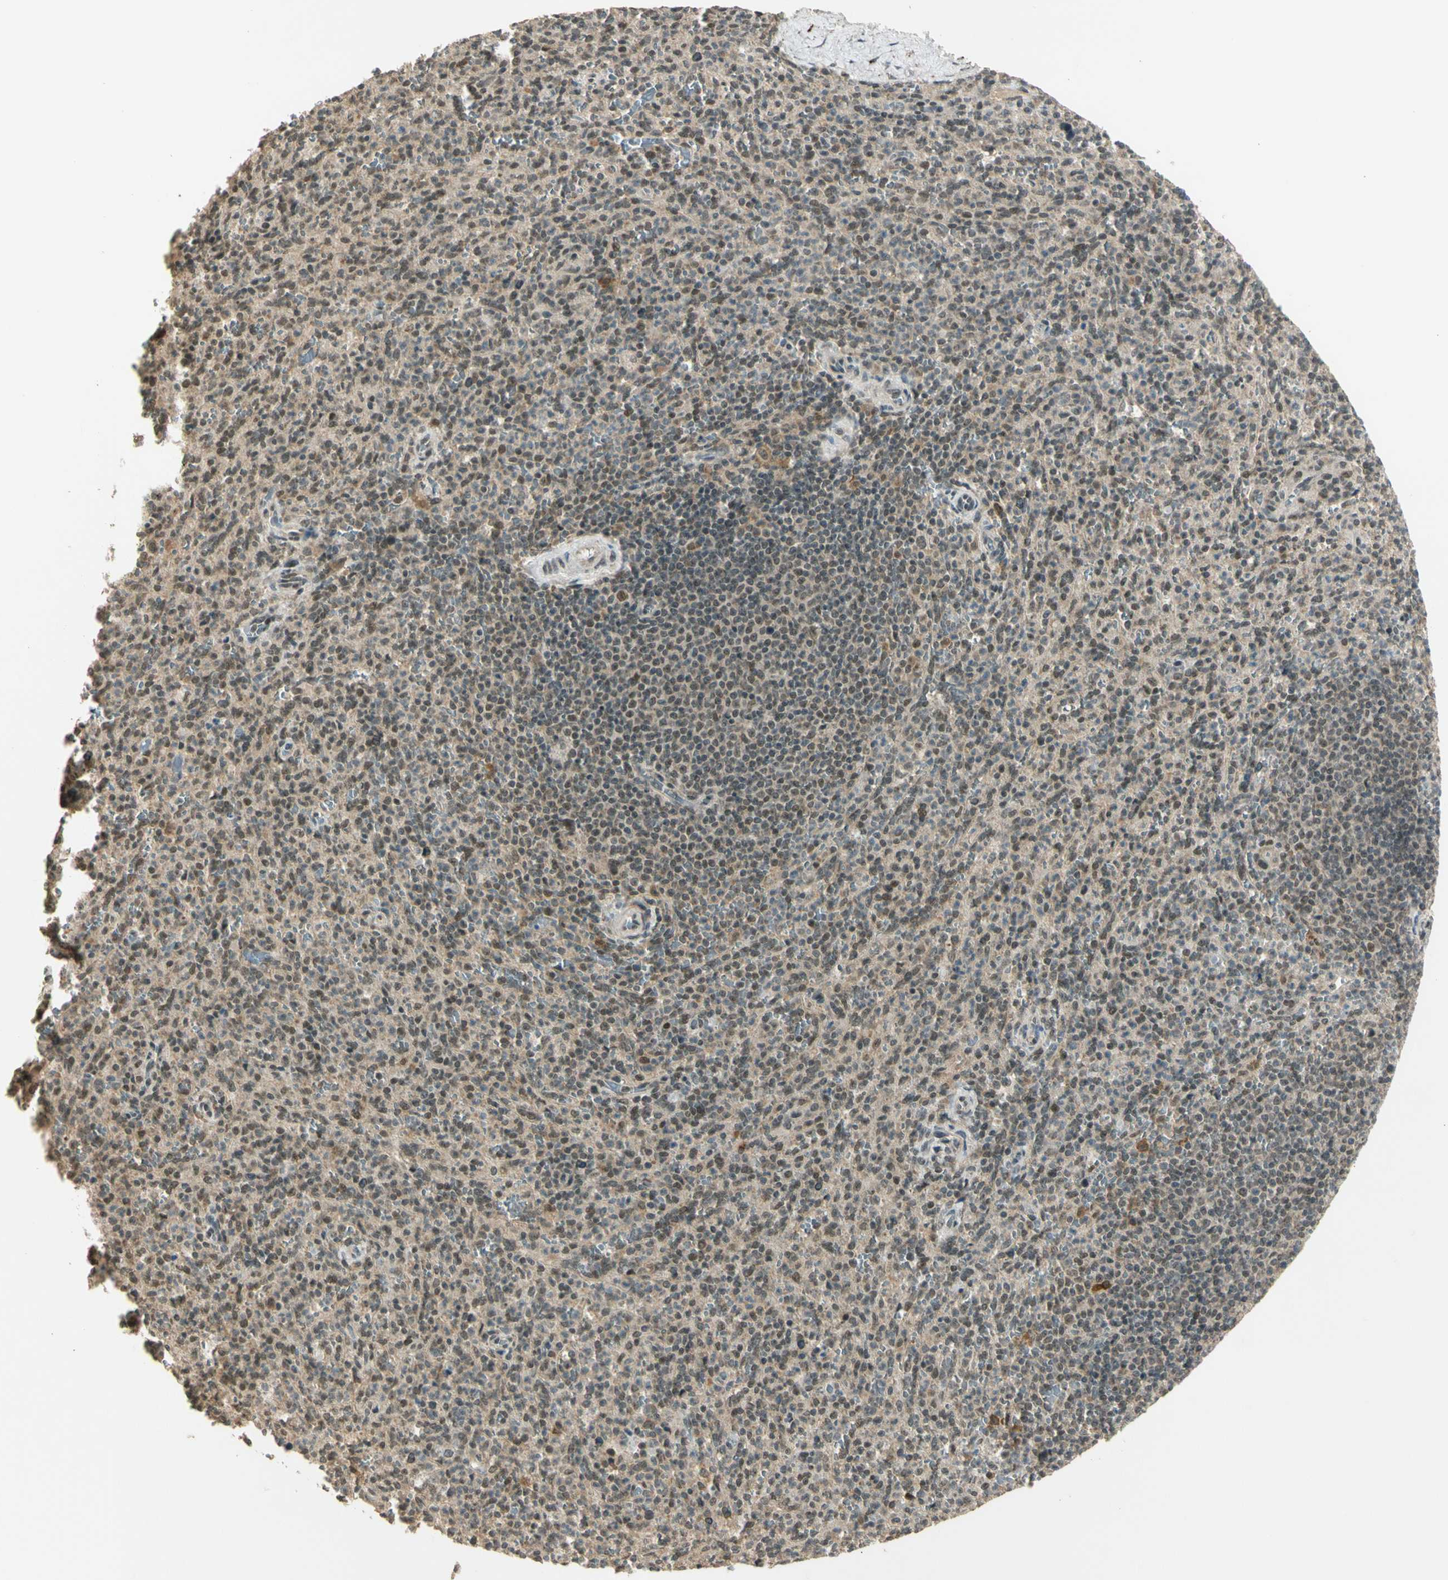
{"staining": {"intensity": "weak", "quantity": "25%-75%", "location": "cytoplasmic/membranous,nuclear"}, "tissue": "spleen", "cell_type": "Cells in red pulp", "image_type": "normal", "snomed": [{"axis": "morphology", "description": "Normal tissue, NOS"}, {"axis": "topography", "description": "Spleen"}], "caption": "The immunohistochemical stain highlights weak cytoplasmic/membranous,nuclear staining in cells in red pulp of unremarkable spleen.", "gene": "ZNF135", "patient": {"sex": "male", "age": 36}}